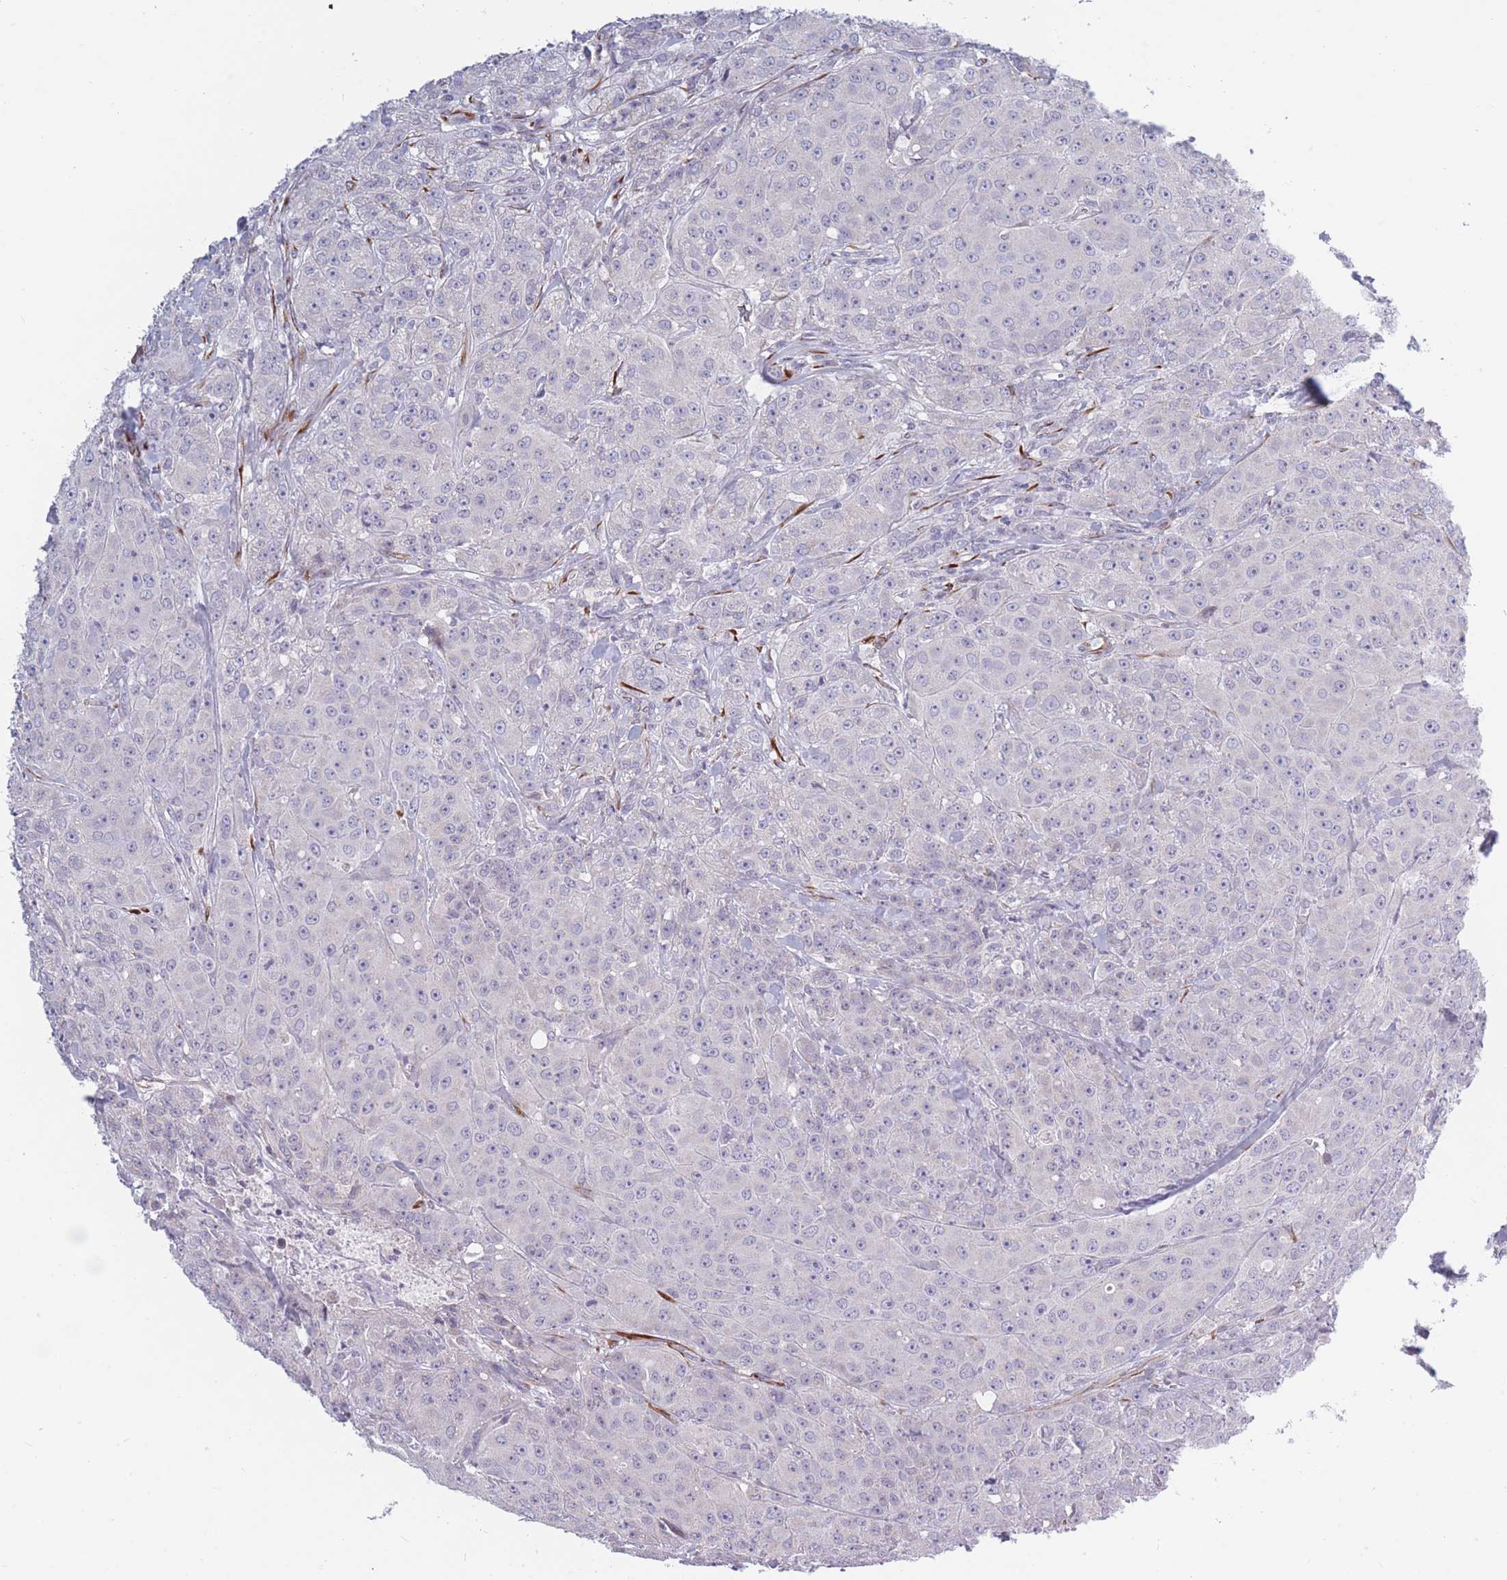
{"staining": {"intensity": "negative", "quantity": "none", "location": "none"}, "tissue": "breast cancer", "cell_type": "Tumor cells", "image_type": "cancer", "snomed": [{"axis": "morphology", "description": "Duct carcinoma"}, {"axis": "topography", "description": "Breast"}], "caption": "This is a image of immunohistochemistry staining of breast cancer (invasive ductal carcinoma), which shows no expression in tumor cells.", "gene": "CCNQ", "patient": {"sex": "female", "age": 43}}